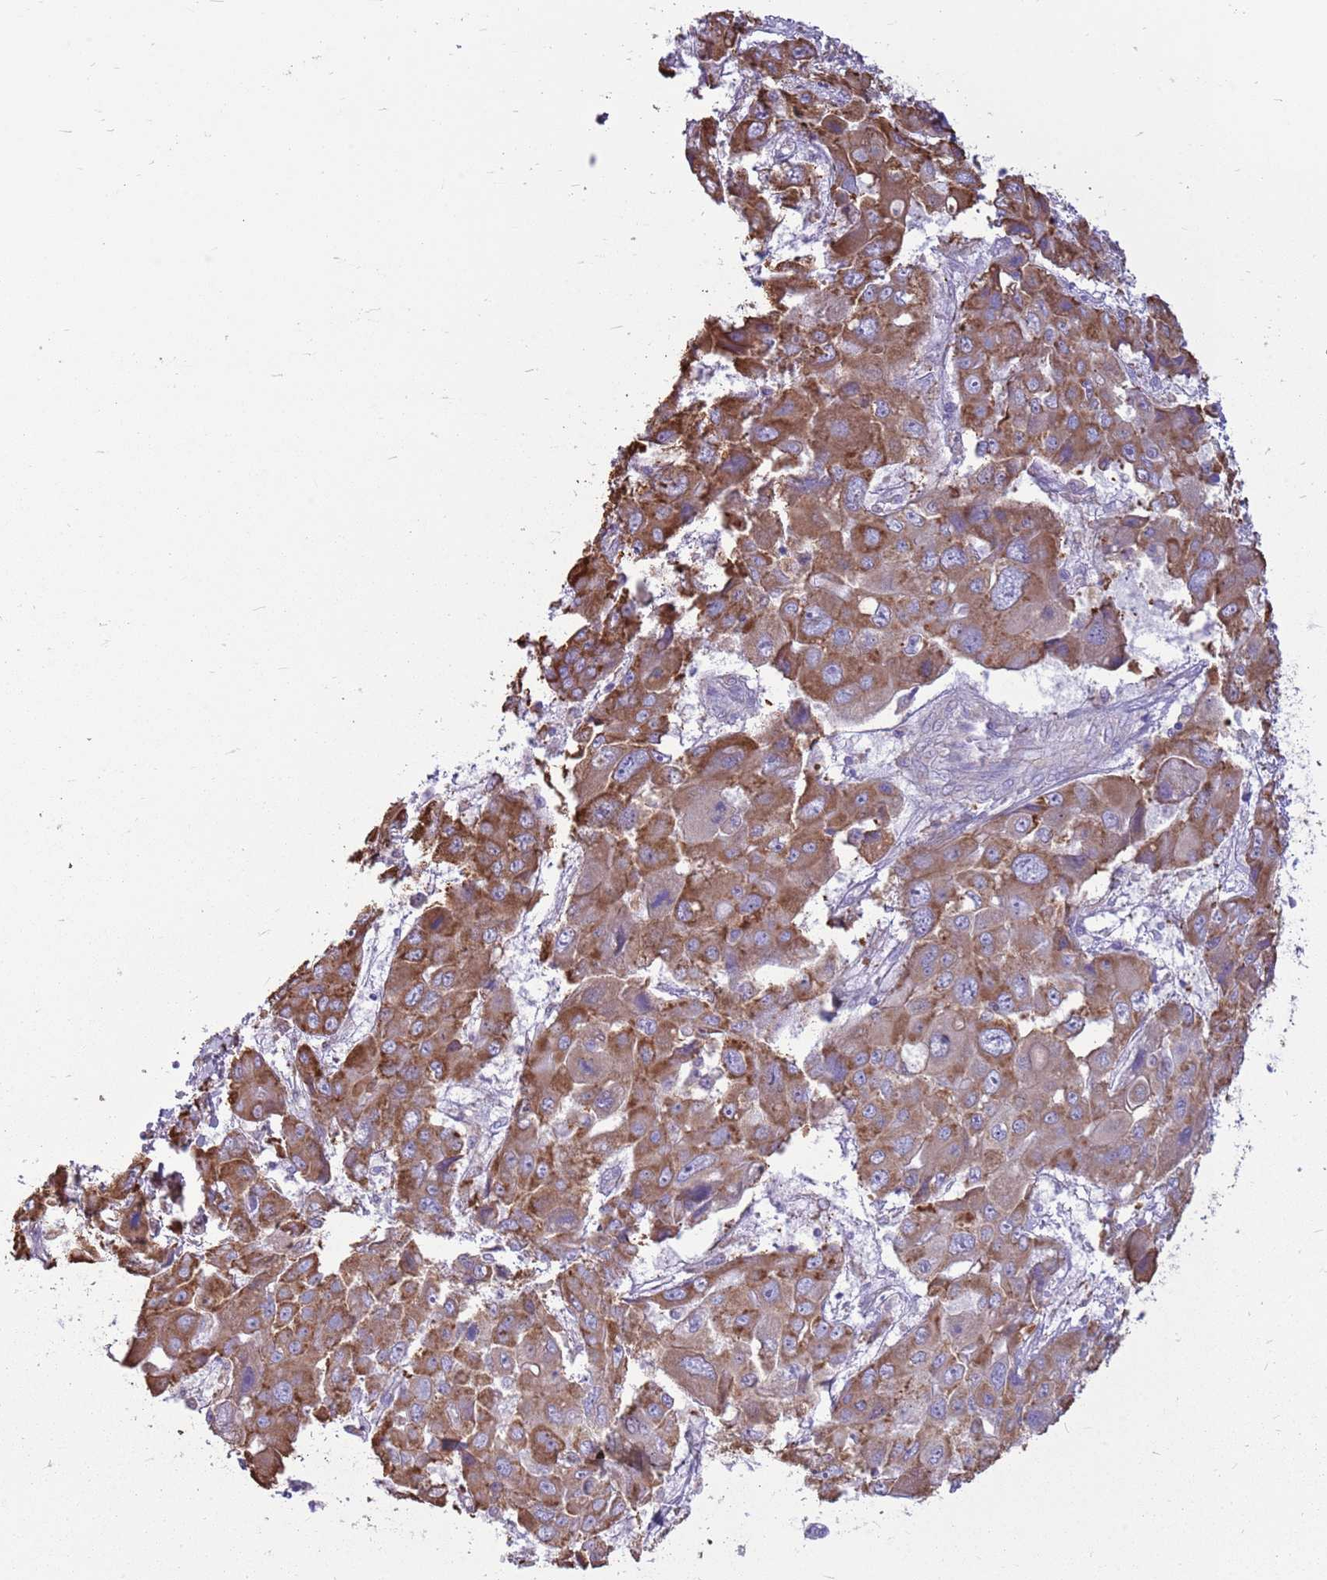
{"staining": {"intensity": "moderate", "quantity": ">75%", "location": "cytoplasmic/membranous"}, "tissue": "liver cancer", "cell_type": "Tumor cells", "image_type": "cancer", "snomed": [{"axis": "morphology", "description": "Cholangiocarcinoma"}, {"axis": "topography", "description": "Liver"}], "caption": "Liver cancer was stained to show a protein in brown. There is medium levels of moderate cytoplasmic/membranous positivity in approximately >75% of tumor cells.", "gene": "KCTD19", "patient": {"sex": "male", "age": 67}}